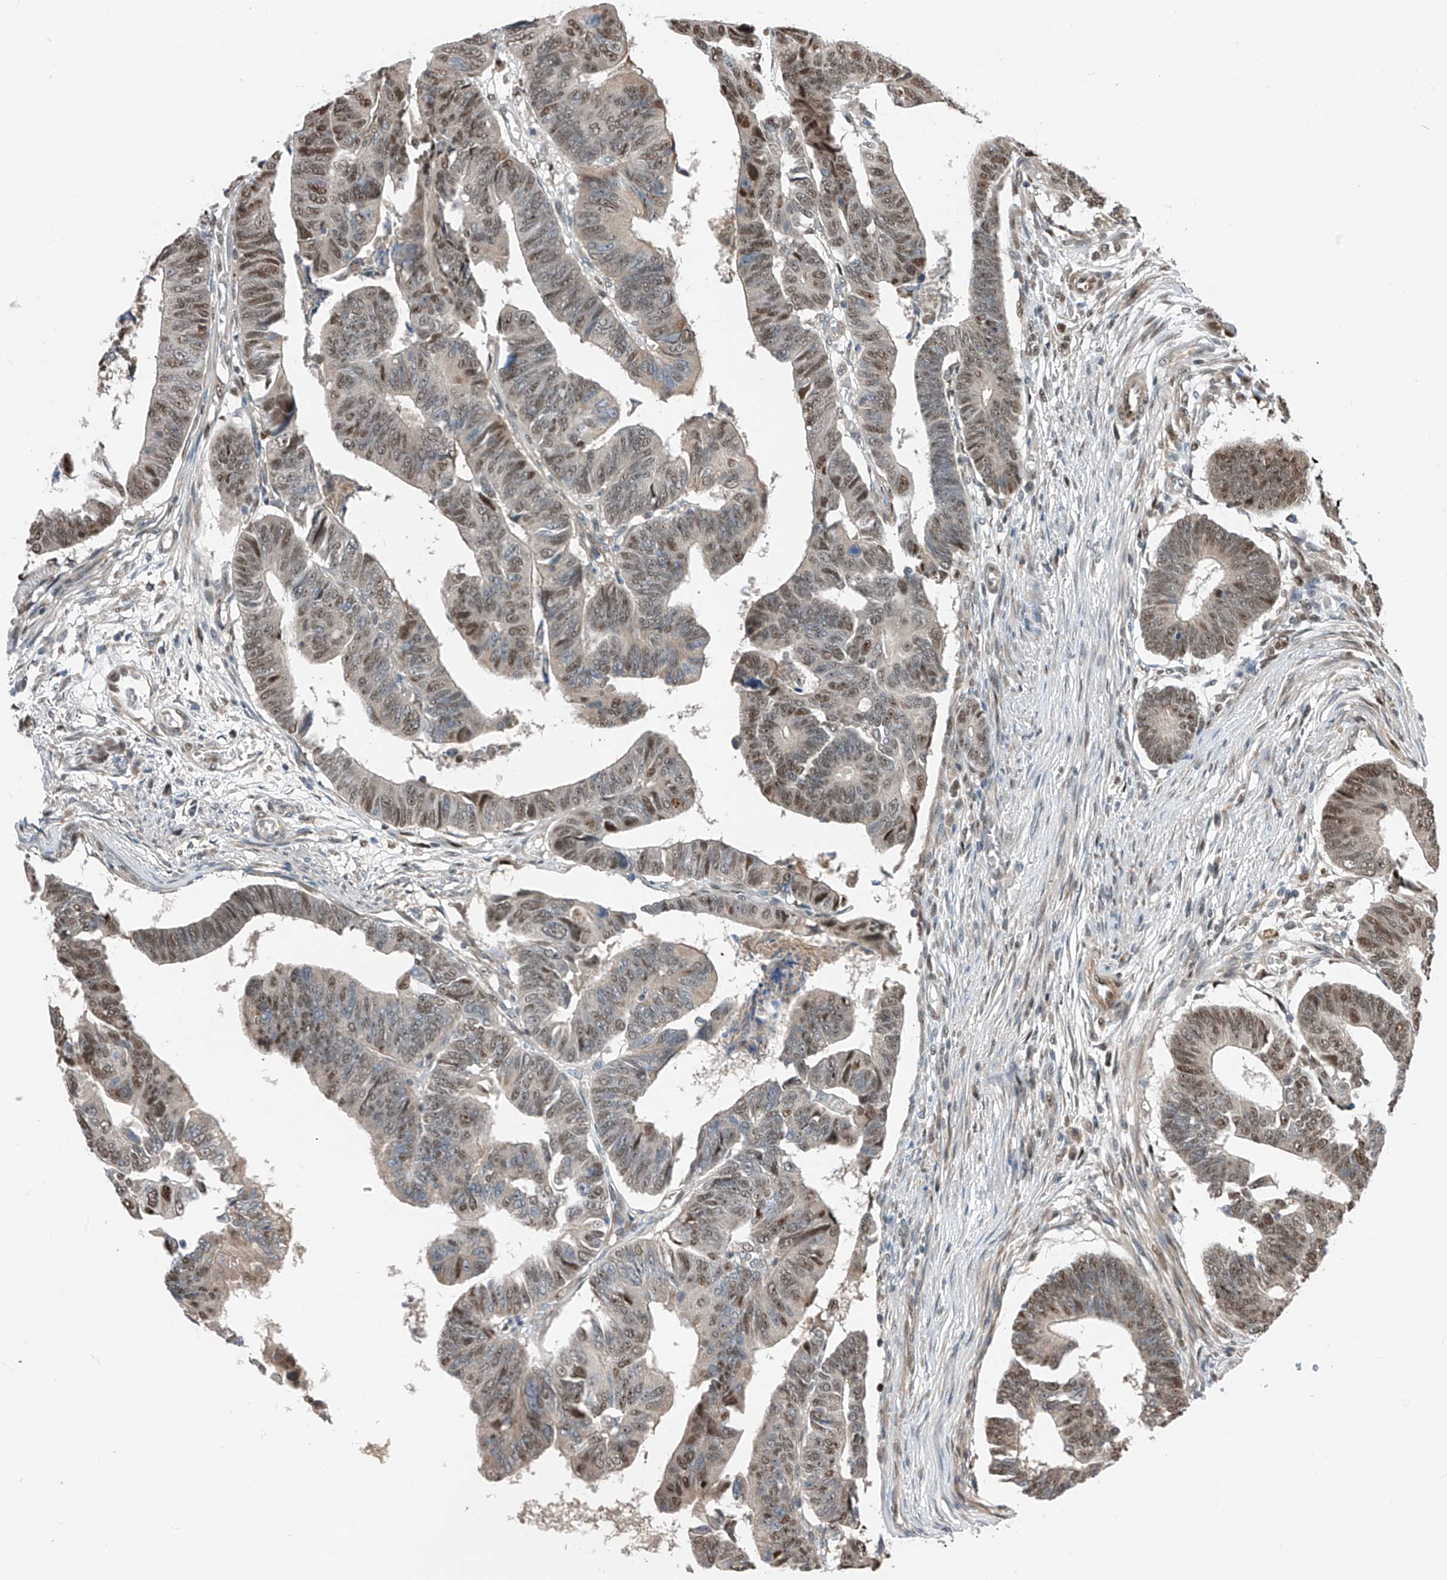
{"staining": {"intensity": "moderate", "quantity": ">75%", "location": "nuclear"}, "tissue": "colorectal cancer", "cell_type": "Tumor cells", "image_type": "cancer", "snomed": [{"axis": "morphology", "description": "Adenocarcinoma, NOS"}, {"axis": "topography", "description": "Rectum"}], "caption": "Protein staining of colorectal adenocarcinoma tissue shows moderate nuclear positivity in approximately >75% of tumor cells.", "gene": "RBP7", "patient": {"sex": "female", "age": 65}}